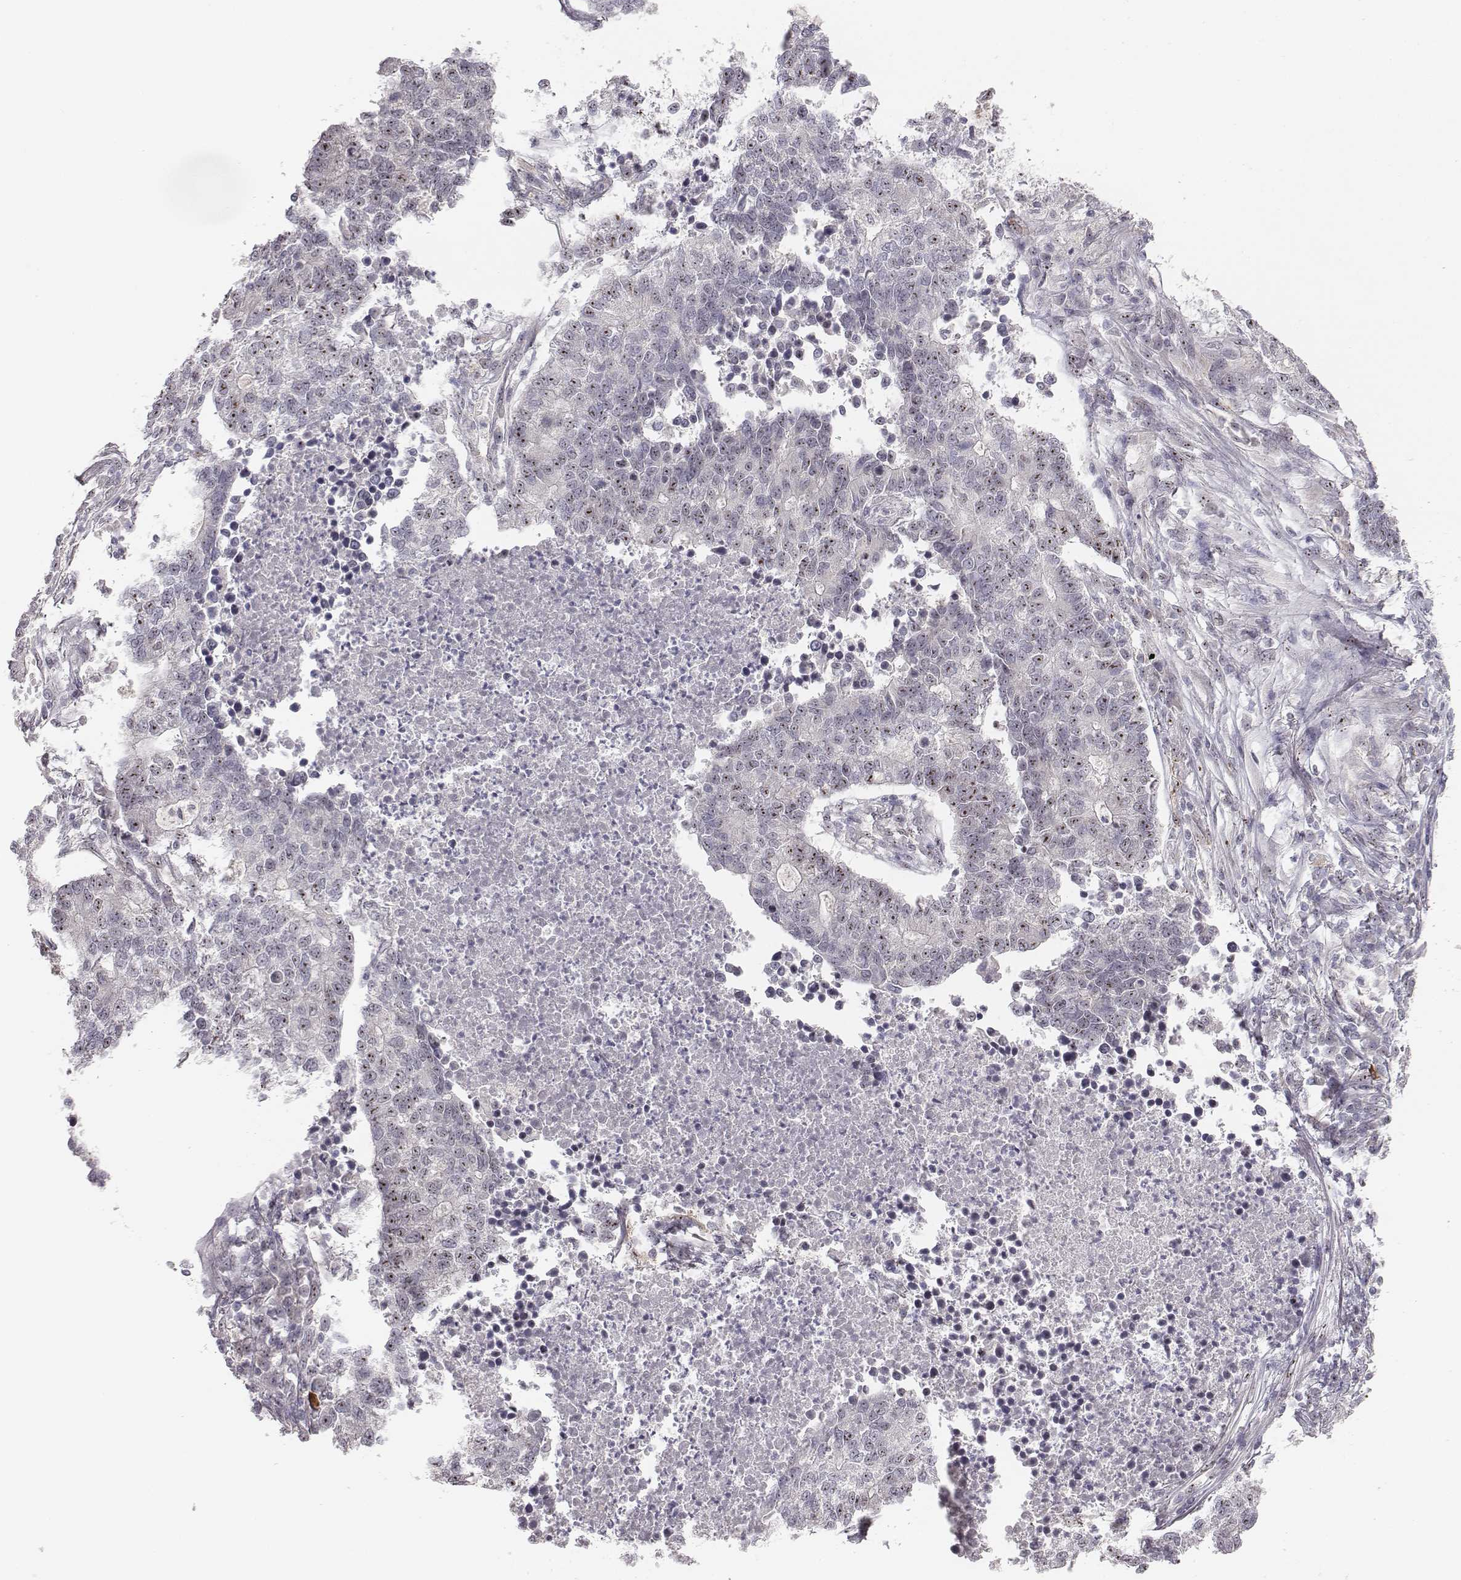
{"staining": {"intensity": "strong", "quantity": "25%-75%", "location": "nuclear"}, "tissue": "lung cancer", "cell_type": "Tumor cells", "image_type": "cancer", "snomed": [{"axis": "morphology", "description": "Adenocarcinoma, NOS"}, {"axis": "topography", "description": "Lung"}], "caption": "There is high levels of strong nuclear staining in tumor cells of lung cancer, as demonstrated by immunohistochemical staining (brown color).", "gene": "NIFK", "patient": {"sex": "male", "age": 57}}